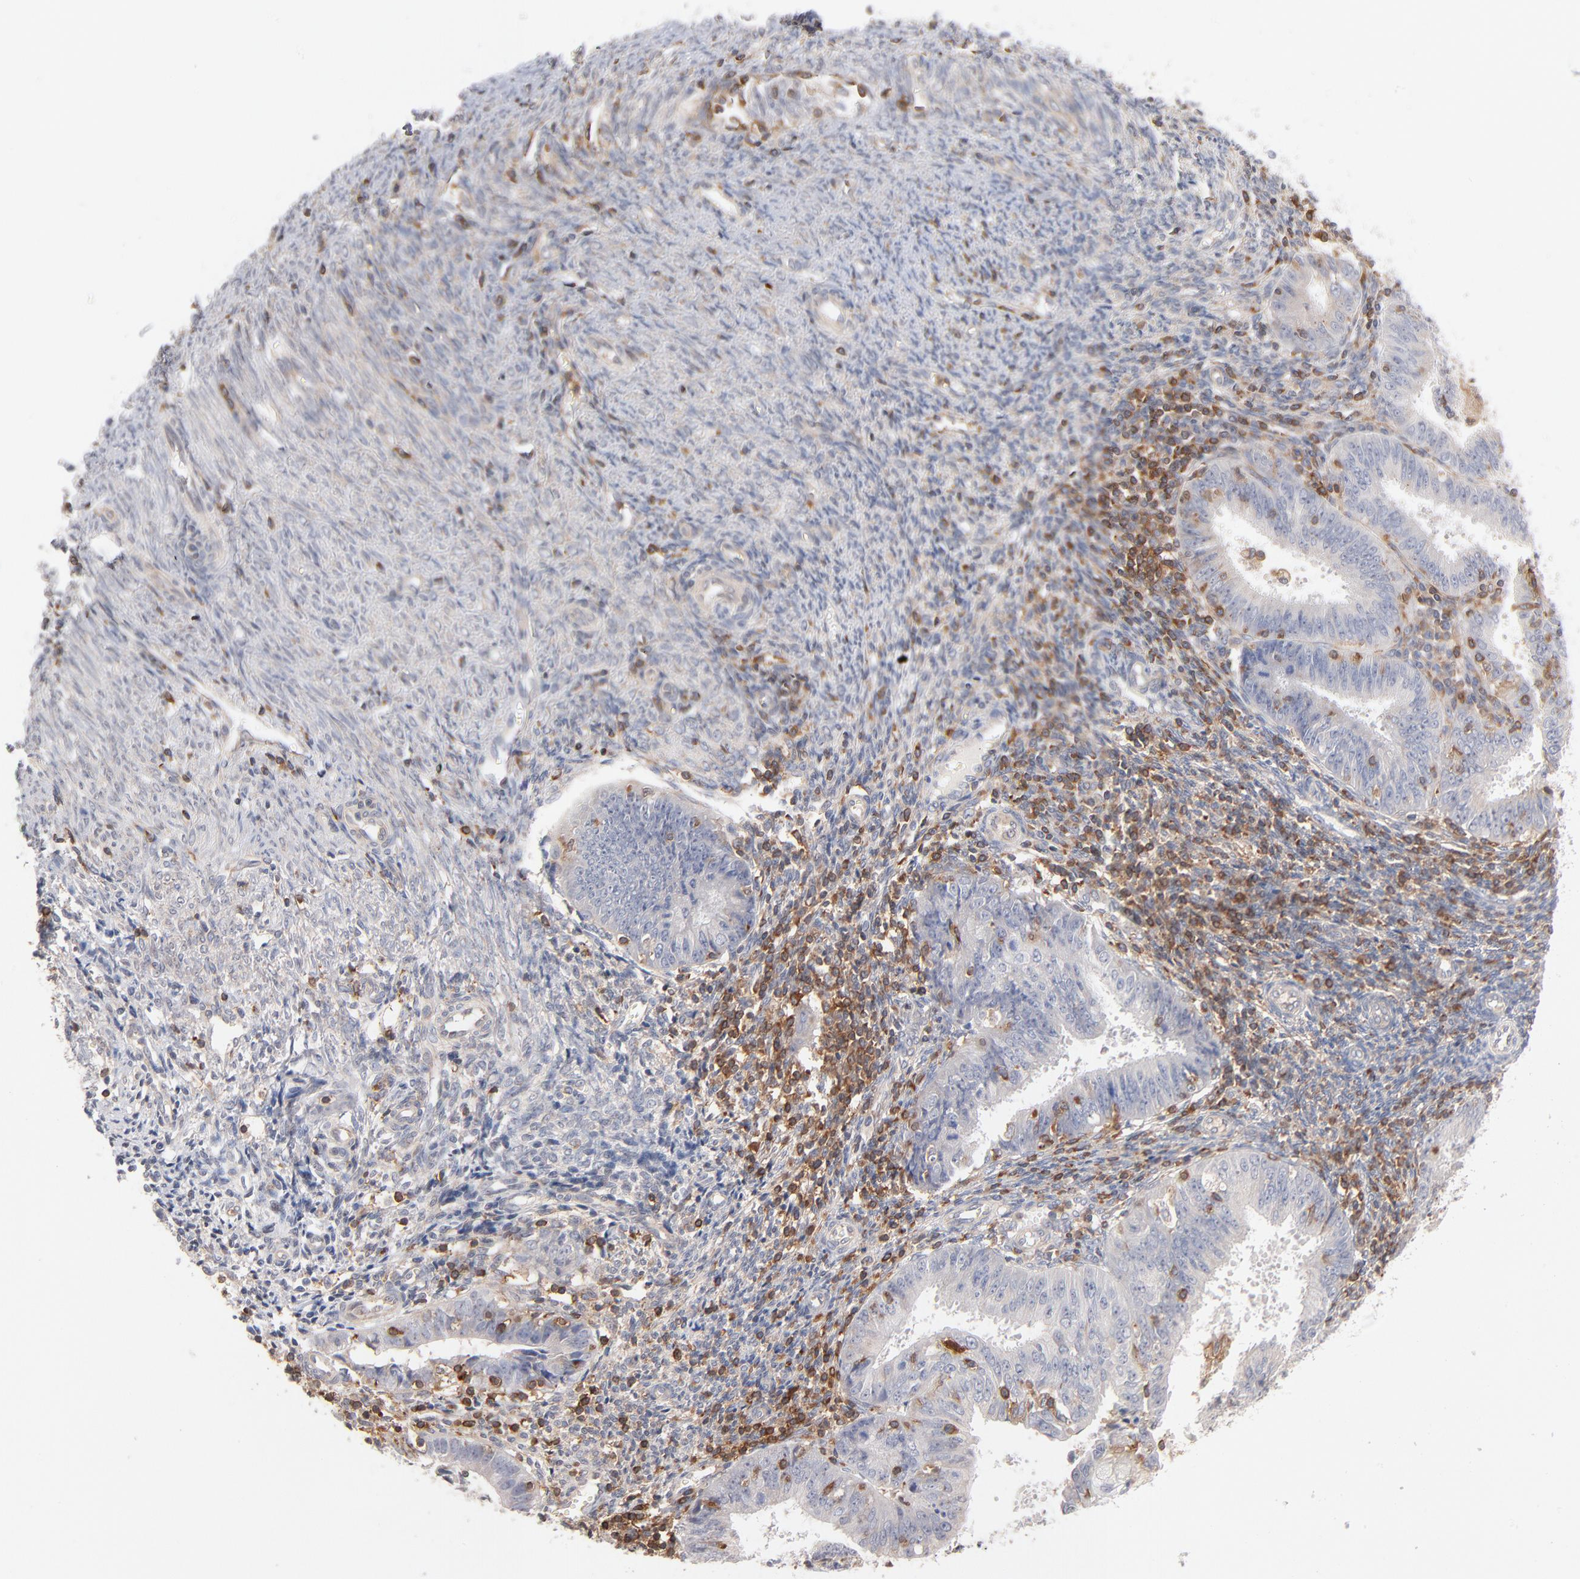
{"staining": {"intensity": "negative", "quantity": "none", "location": "none"}, "tissue": "endometrial cancer", "cell_type": "Tumor cells", "image_type": "cancer", "snomed": [{"axis": "morphology", "description": "Adenocarcinoma, NOS"}, {"axis": "topography", "description": "Endometrium"}], "caption": "DAB (3,3'-diaminobenzidine) immunohistochemical staining of endometrial adenocarcinoma demonstrates no significant staining in tumor cells.", "gene": "WIPF1", "patient": {"sex": "female", "age": 42}}